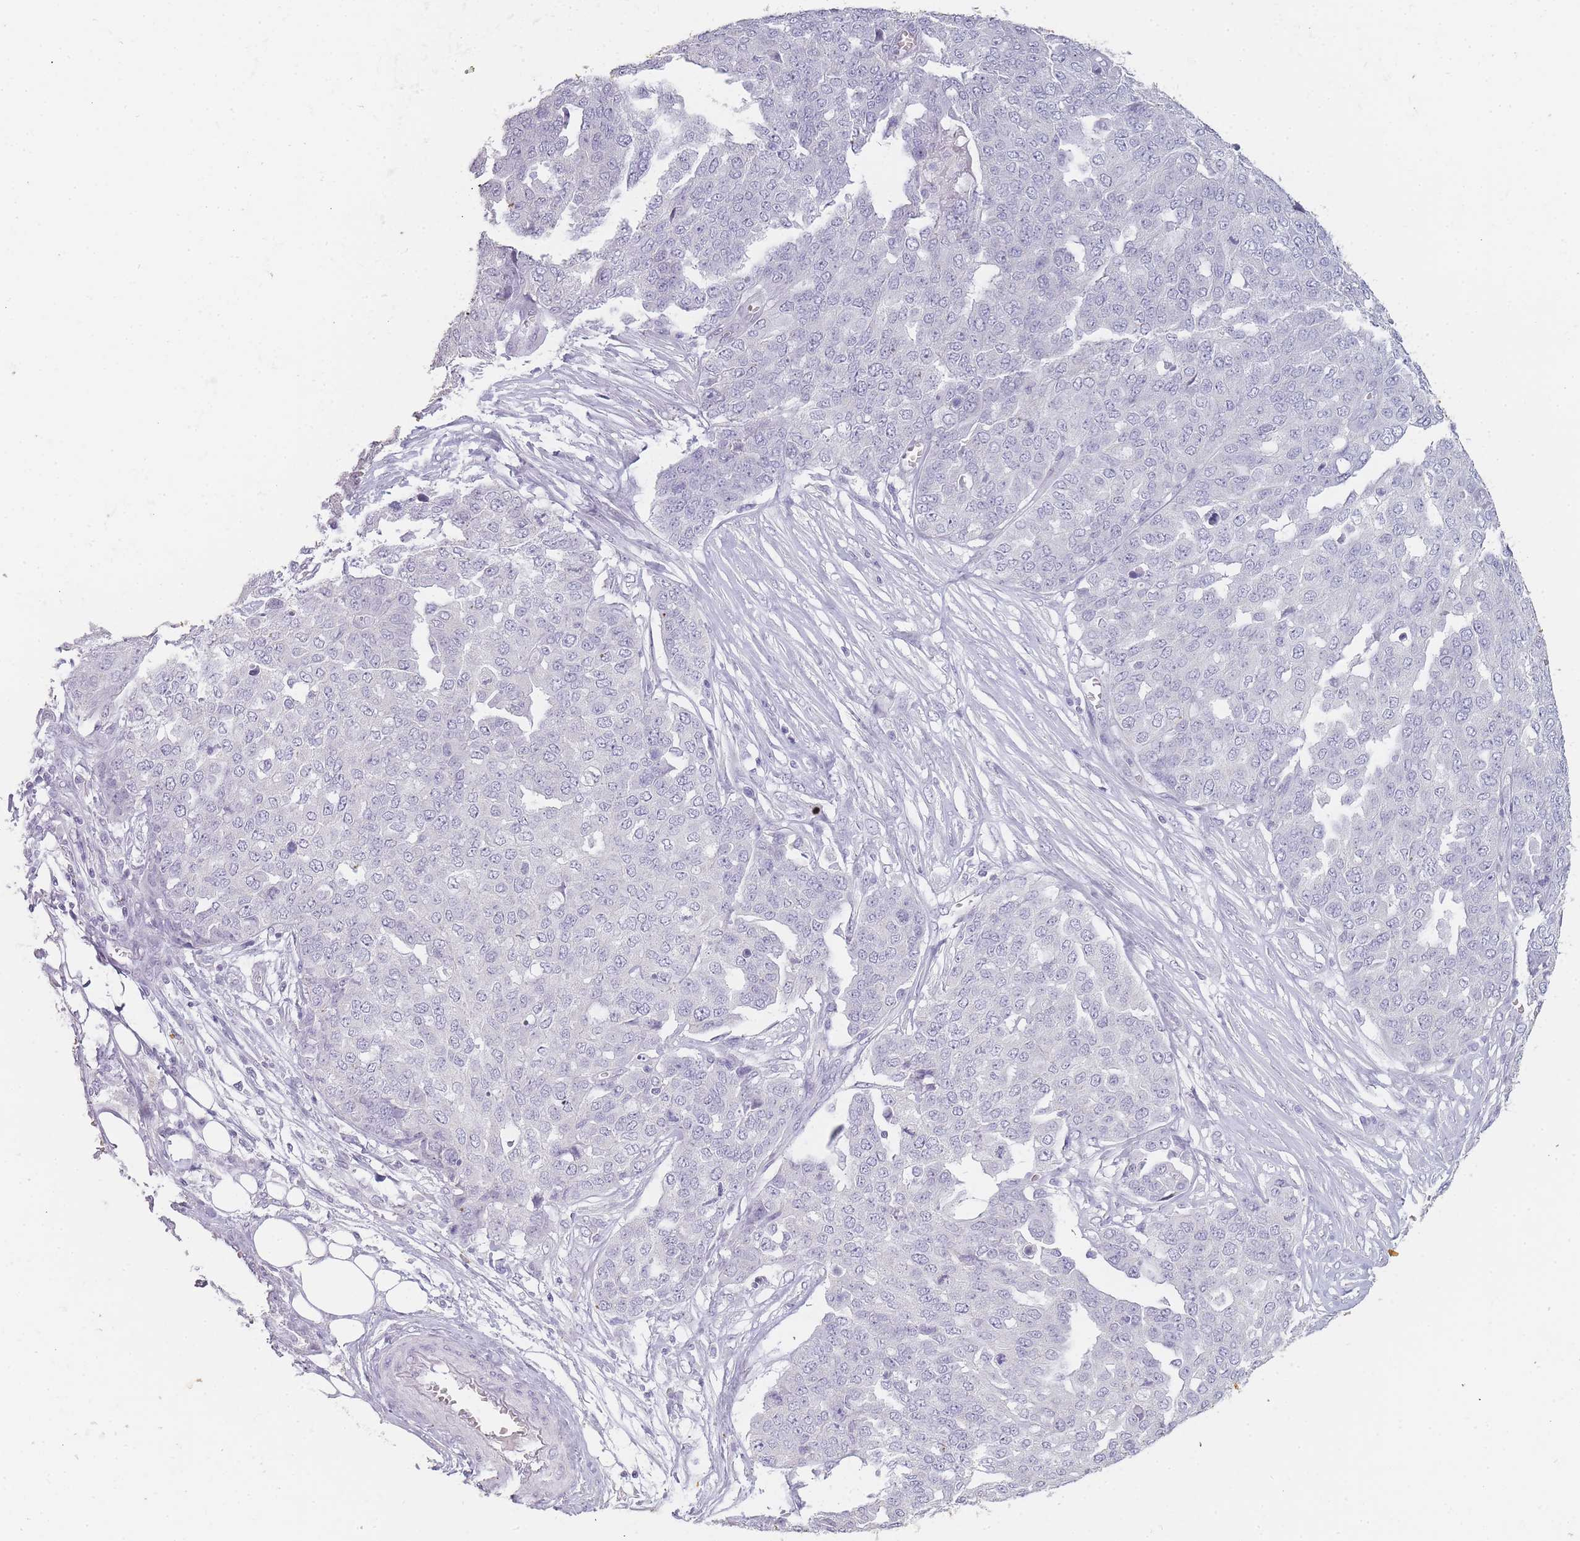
{"staining": {"intensity": "negative", "quantity": "none", "location": "none"}, "tissue": "ovarian cancer", "cell_type": "Tumor cells", "image_type": "cancer", "snomed": [{"axis": "morphology", "description": "Cystadenocarcinoma, serous, NOS"}, {"axis": "topography", "description": "Soft tissue"}, {"axis": "topography", "description": "Ovary"}], "caption": "Human ovarian serous cystadenocarcinoma stained for a protein using immunohistochemistry (IHC) reveals no positivity in tumor cells.", "gene": "INS", "patient": {"sex": "female", "age": 57}}